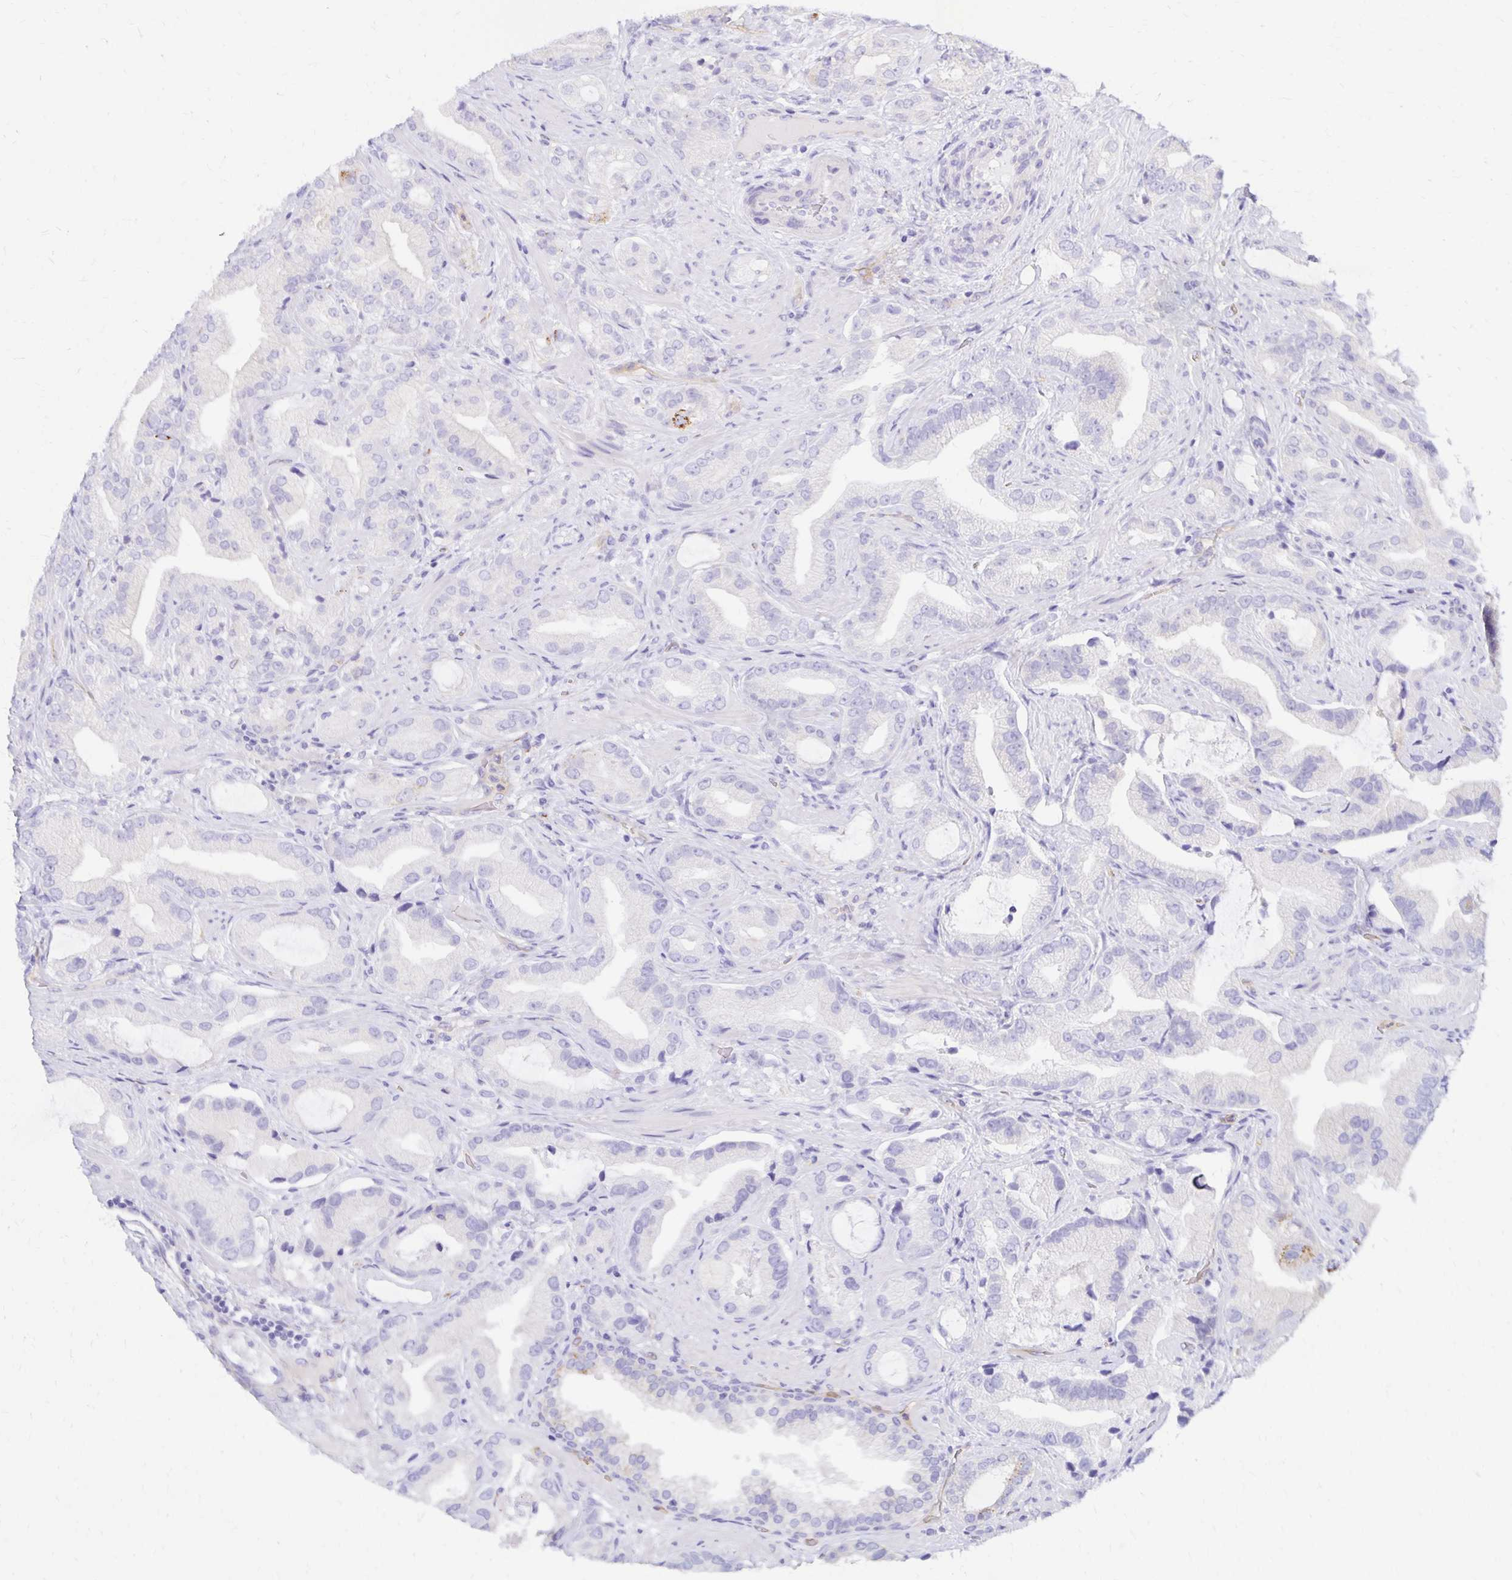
{"staining": {"intensity": "moderate", "quantity": "<25%", "location": "cytoplasmic/membranous"}, "tissue": "prostate cancer", "cell_type": "Tumor cells", "image_type": "cancer", "snomed": [{"axis": "morphology", "description": "Adenocarcinoma, Low grade"}, {"axis": "topography", "description": "Prostate"}], "caption": "The image exhibits immunohistochemical staining of prostate cancer. There is moderate cytoplasmic/membranous staining is seen in approximately <25% of tumor cells.", "gene": "TTYH1", "patient": {"sex": "male", "age": 62}}